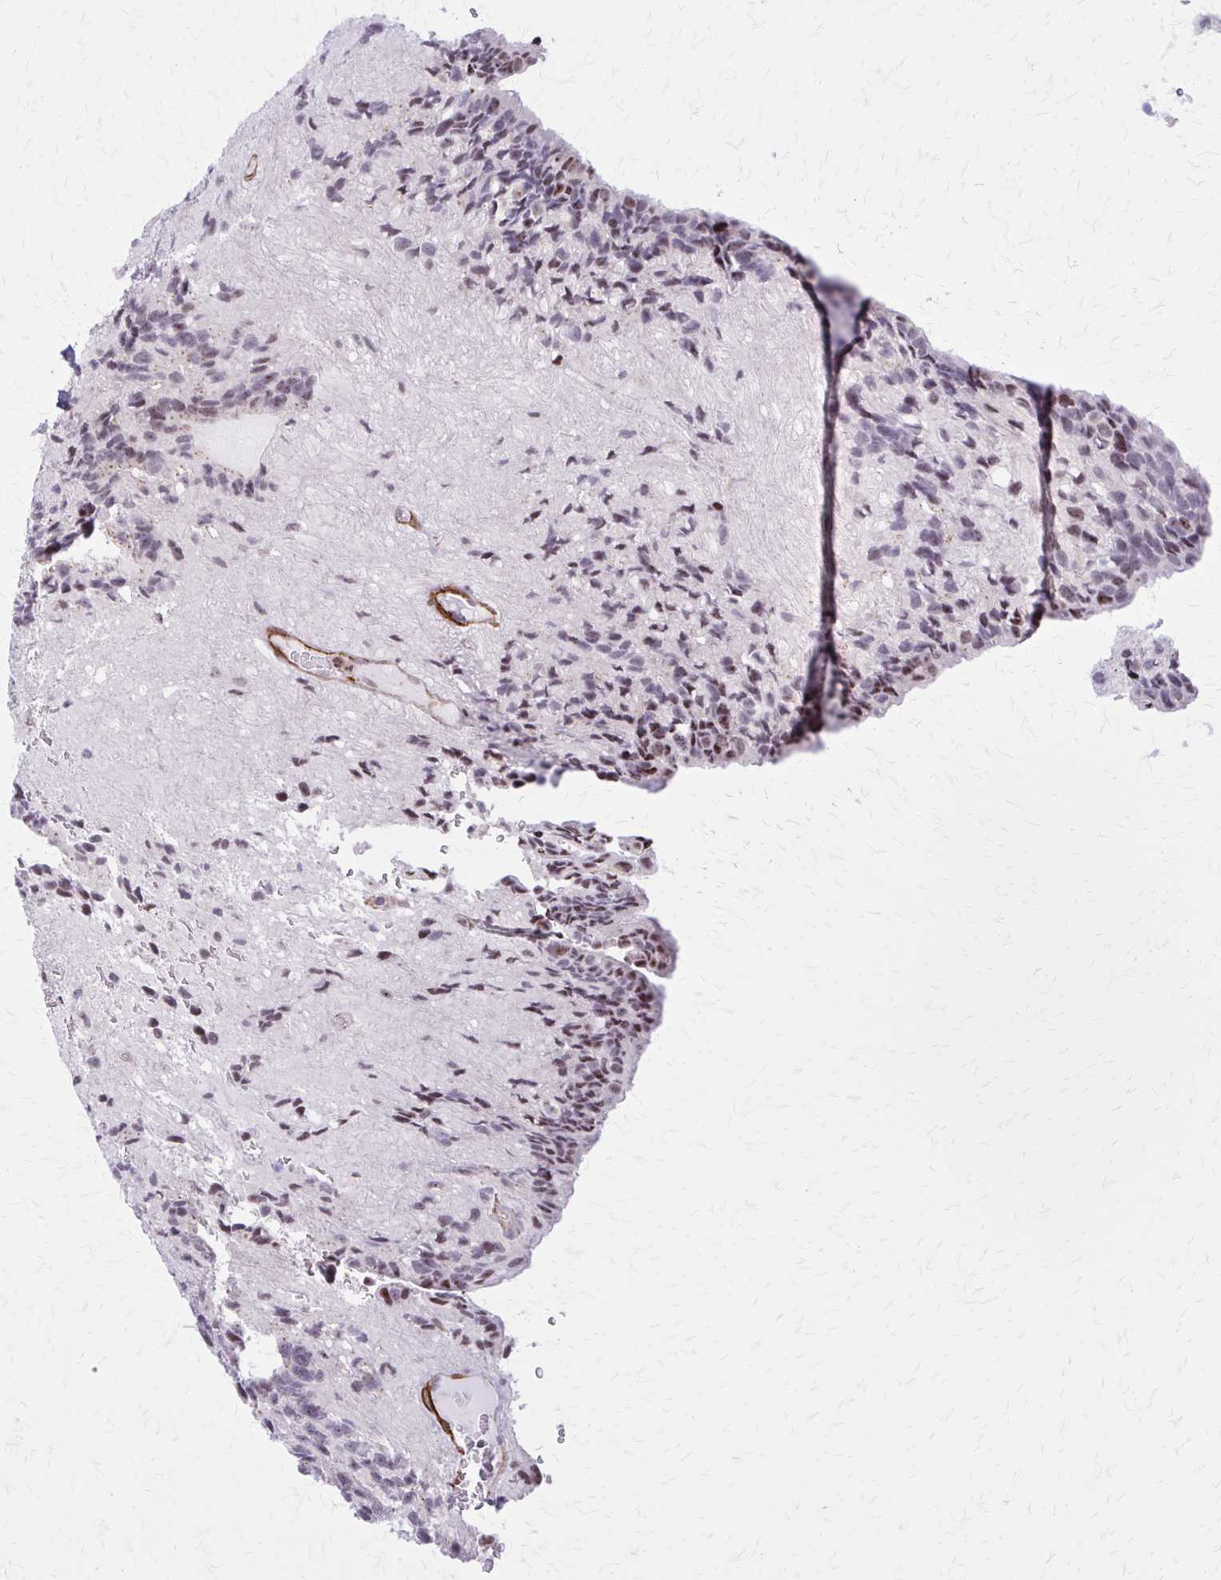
{"staining": {"intensity": "moderate", "quantity": "<25%", "location": "nuclear"}, "tissue": "glioma", "cell_type": "Tumor cells", "image_type": "cancer", "snomed": [{"axis": "morphology", "description": "Glioma, malignant, Low grade"}, {"axis": "topography", "description": "Brain"}], "caption": "Immunohistochemistry (IHC) image of neoplastic tissue: human malignant glioma (low-grade) stained using immunohistochemistry reveals low levels of moderate protein expression localized specifically in the nuclear of tumor cells, appearing as a nuclear brown color.", "gene": "NRBF2", "patient": {"sex": "male", "age": 31}}